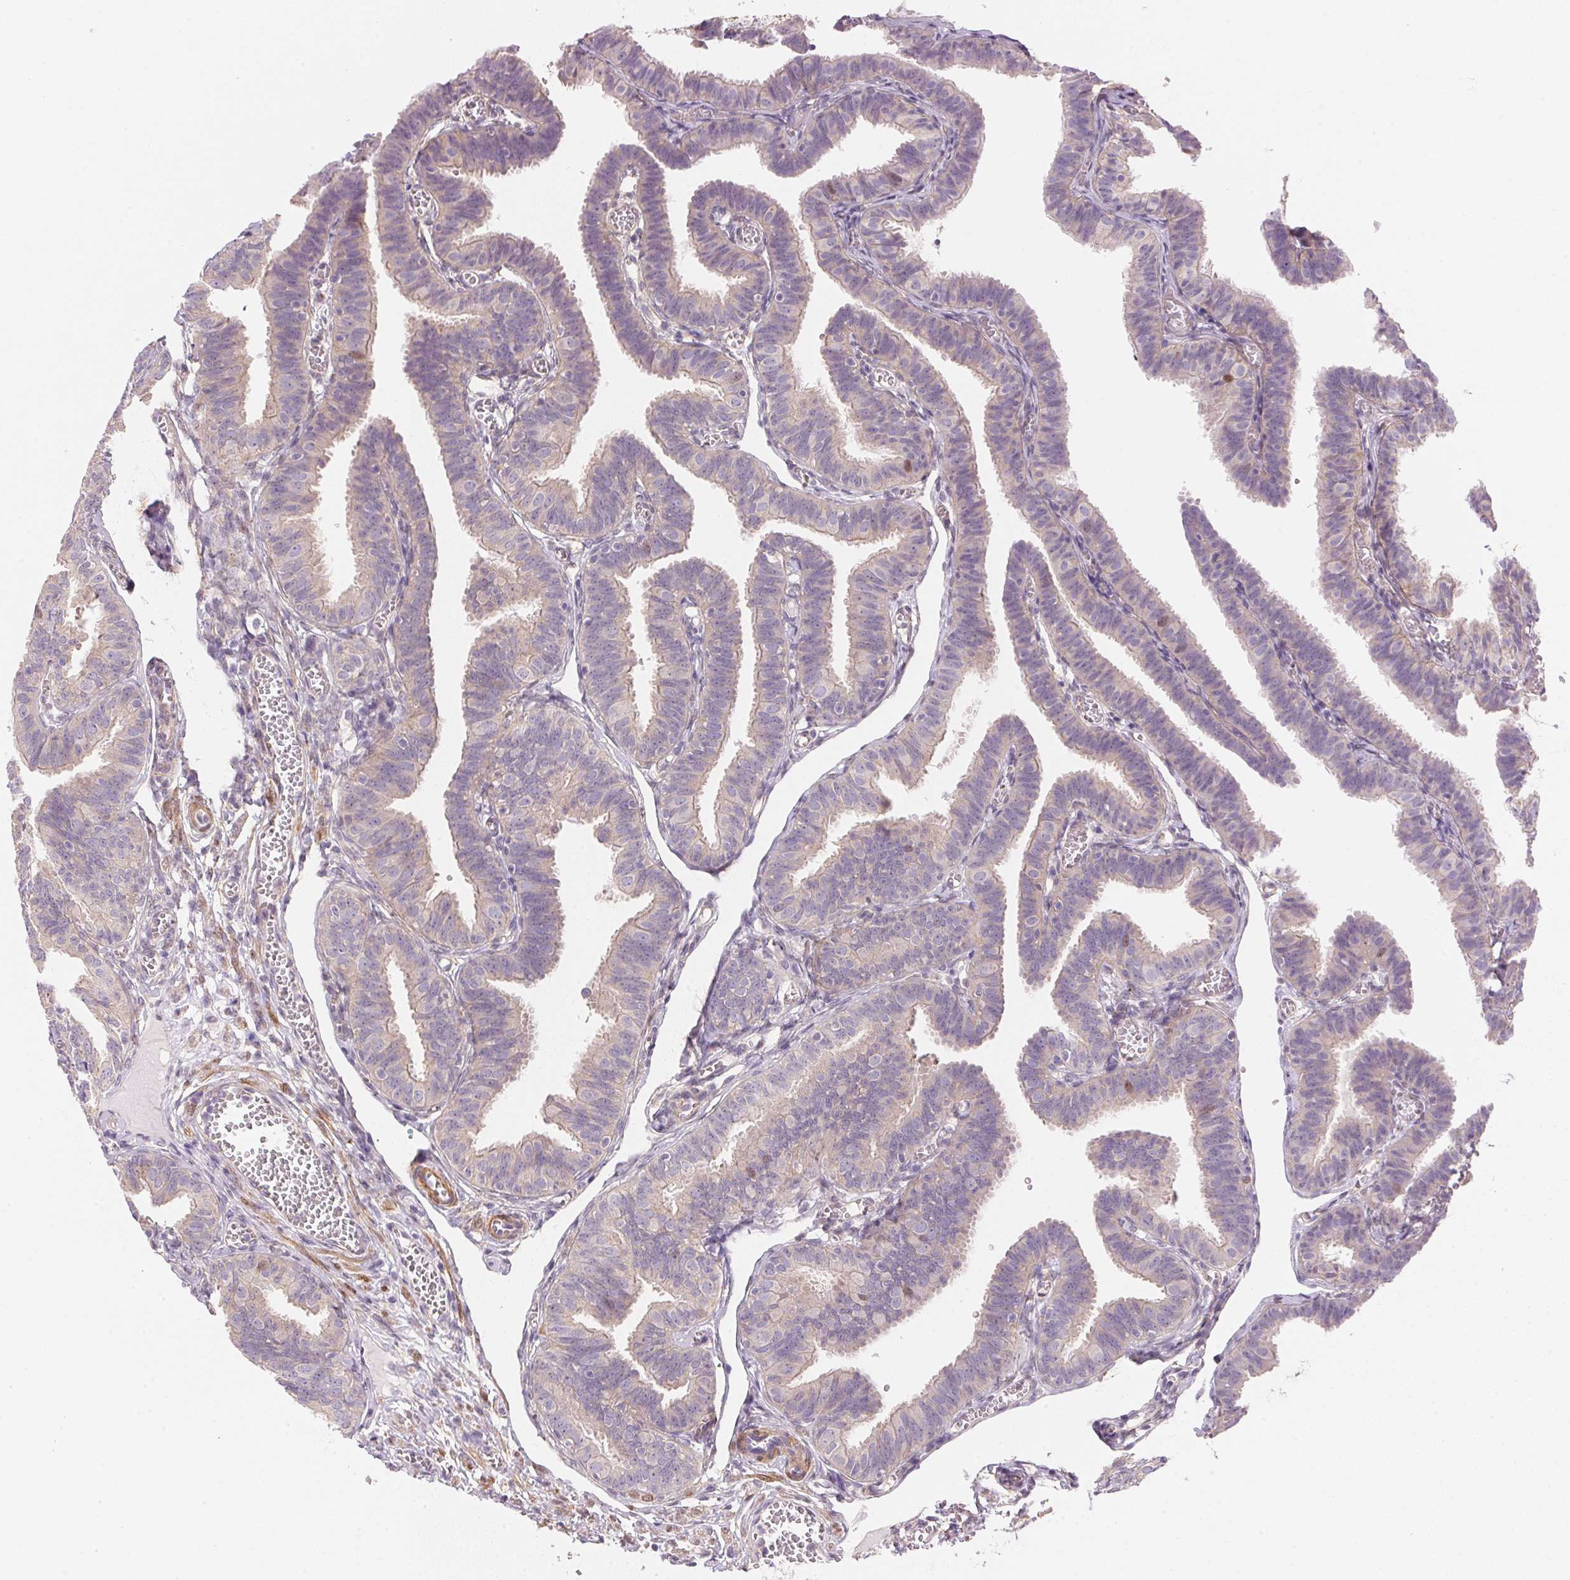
{"staining": {"intensity": "weak", "quantity": "<25%", "location": "cytoplasmic/membranous"}, "tissue": "fallopian tube", "cell_type": "Glandular cells", "image_type": "normal", "snomed": [{"axis": "morphology", "description": "Normal tissue, NOS"}, {"axis": "topography", "description": "Fallopian tube"}], "caption": "High power microscopy micrograph of an IHC histopathology image of normal fallopian tube, revealing no significant expression in glandular cells.", "gene": "SMTN", "patient": {"sex": "female", "age": 25}}